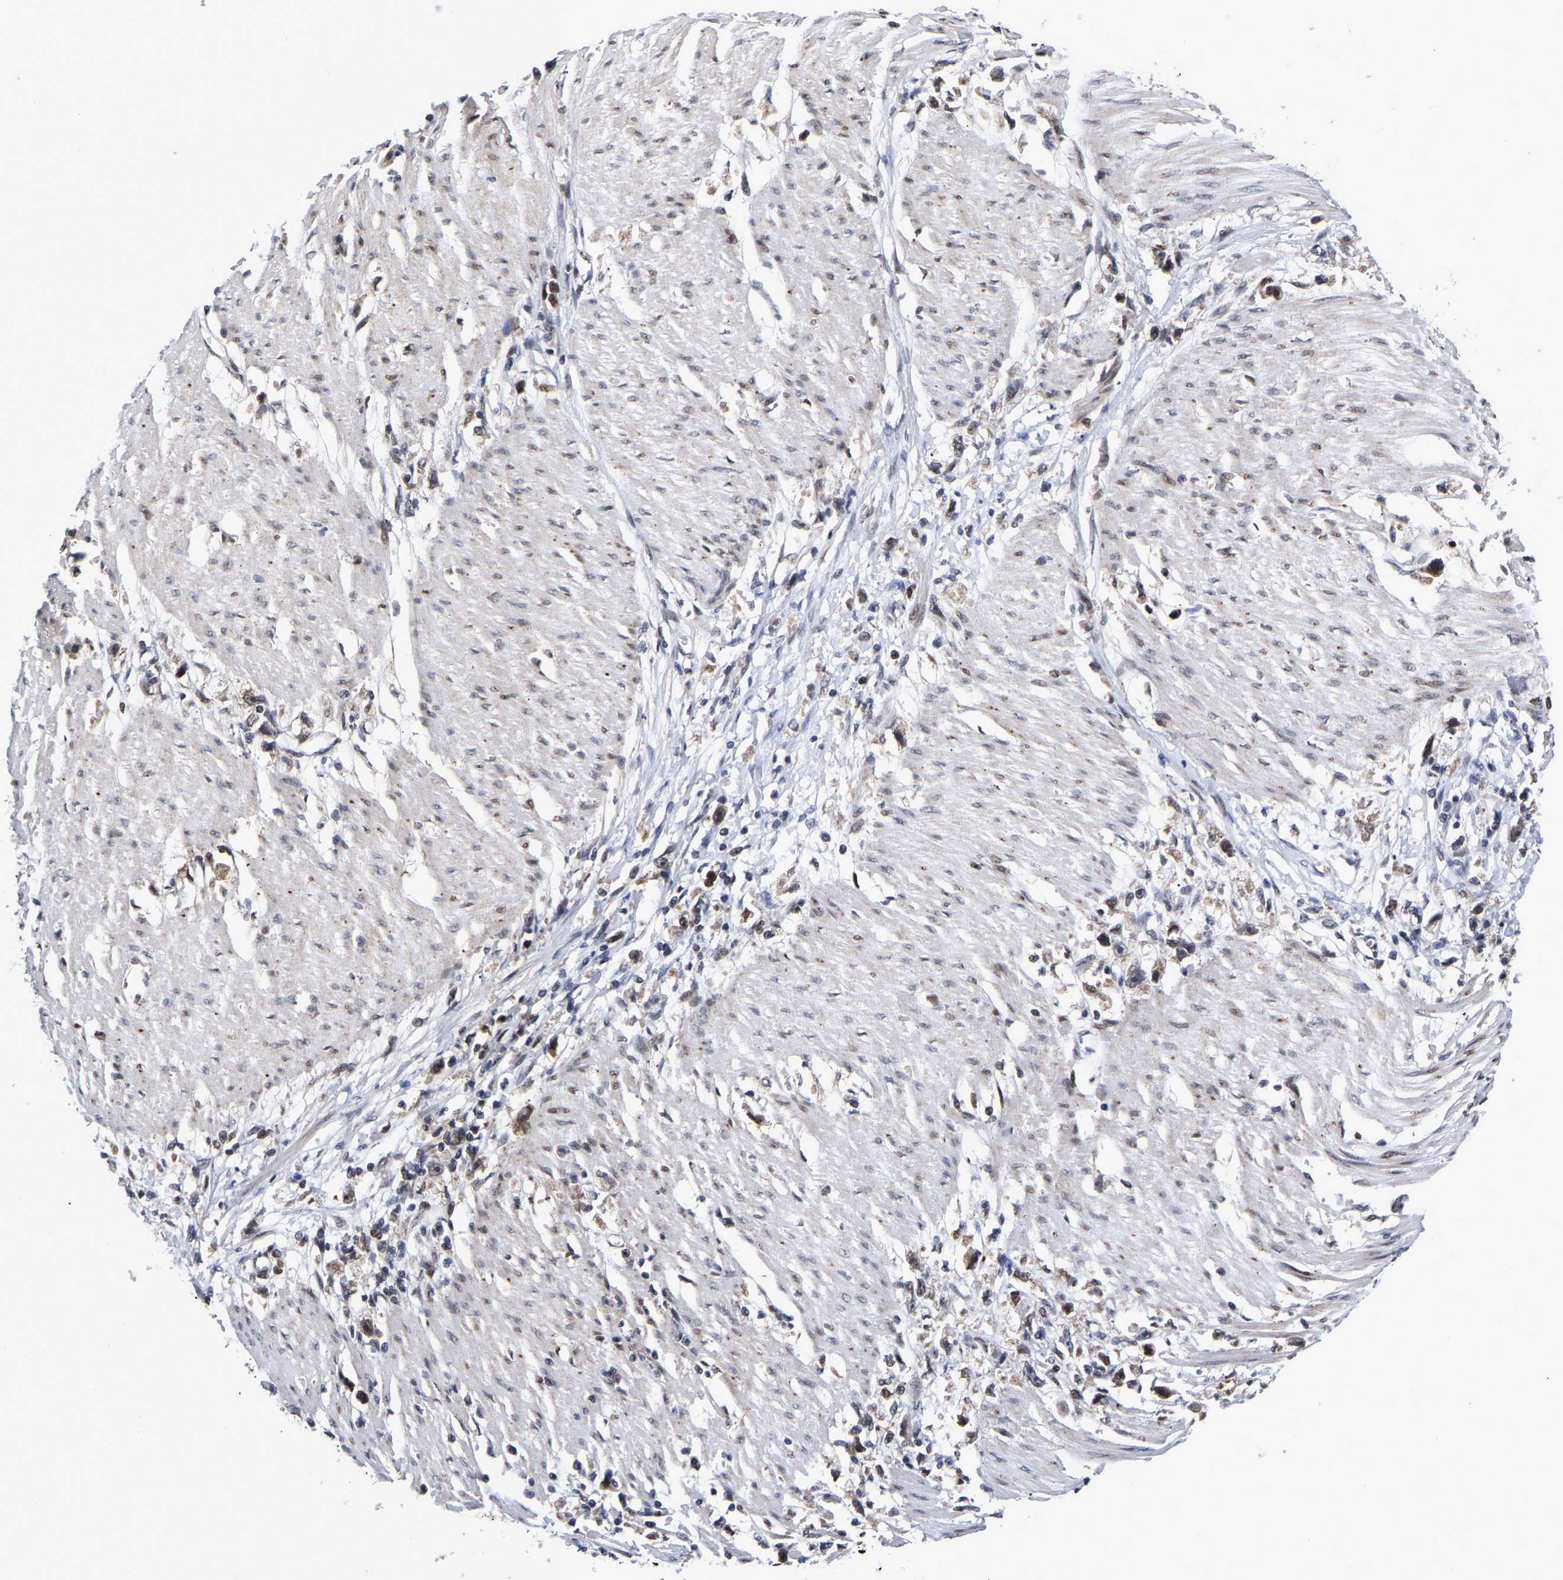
{"staining": {"intensity": "moderate", "quantity": ">75%", "location": "nuclear"}, "tissue": "stomach cancer", "cell_type": "Tumor cells", "image_type": "cancer", "snomed": [{"axis": "morphology", "description": "Adenocarcinoma, NOS"}, {"axis": "topography", "description": "Stomach"}], "caption": "Protein expression analysis of human adenocarcinoma (stomach) reveals moderate nuclear expression in about >75% of tumor cells. The protein is shown in brown color, while the nuclei are stained blue.", "gene": "JUNB", "patient": {"sex": "female", "age": 59}}